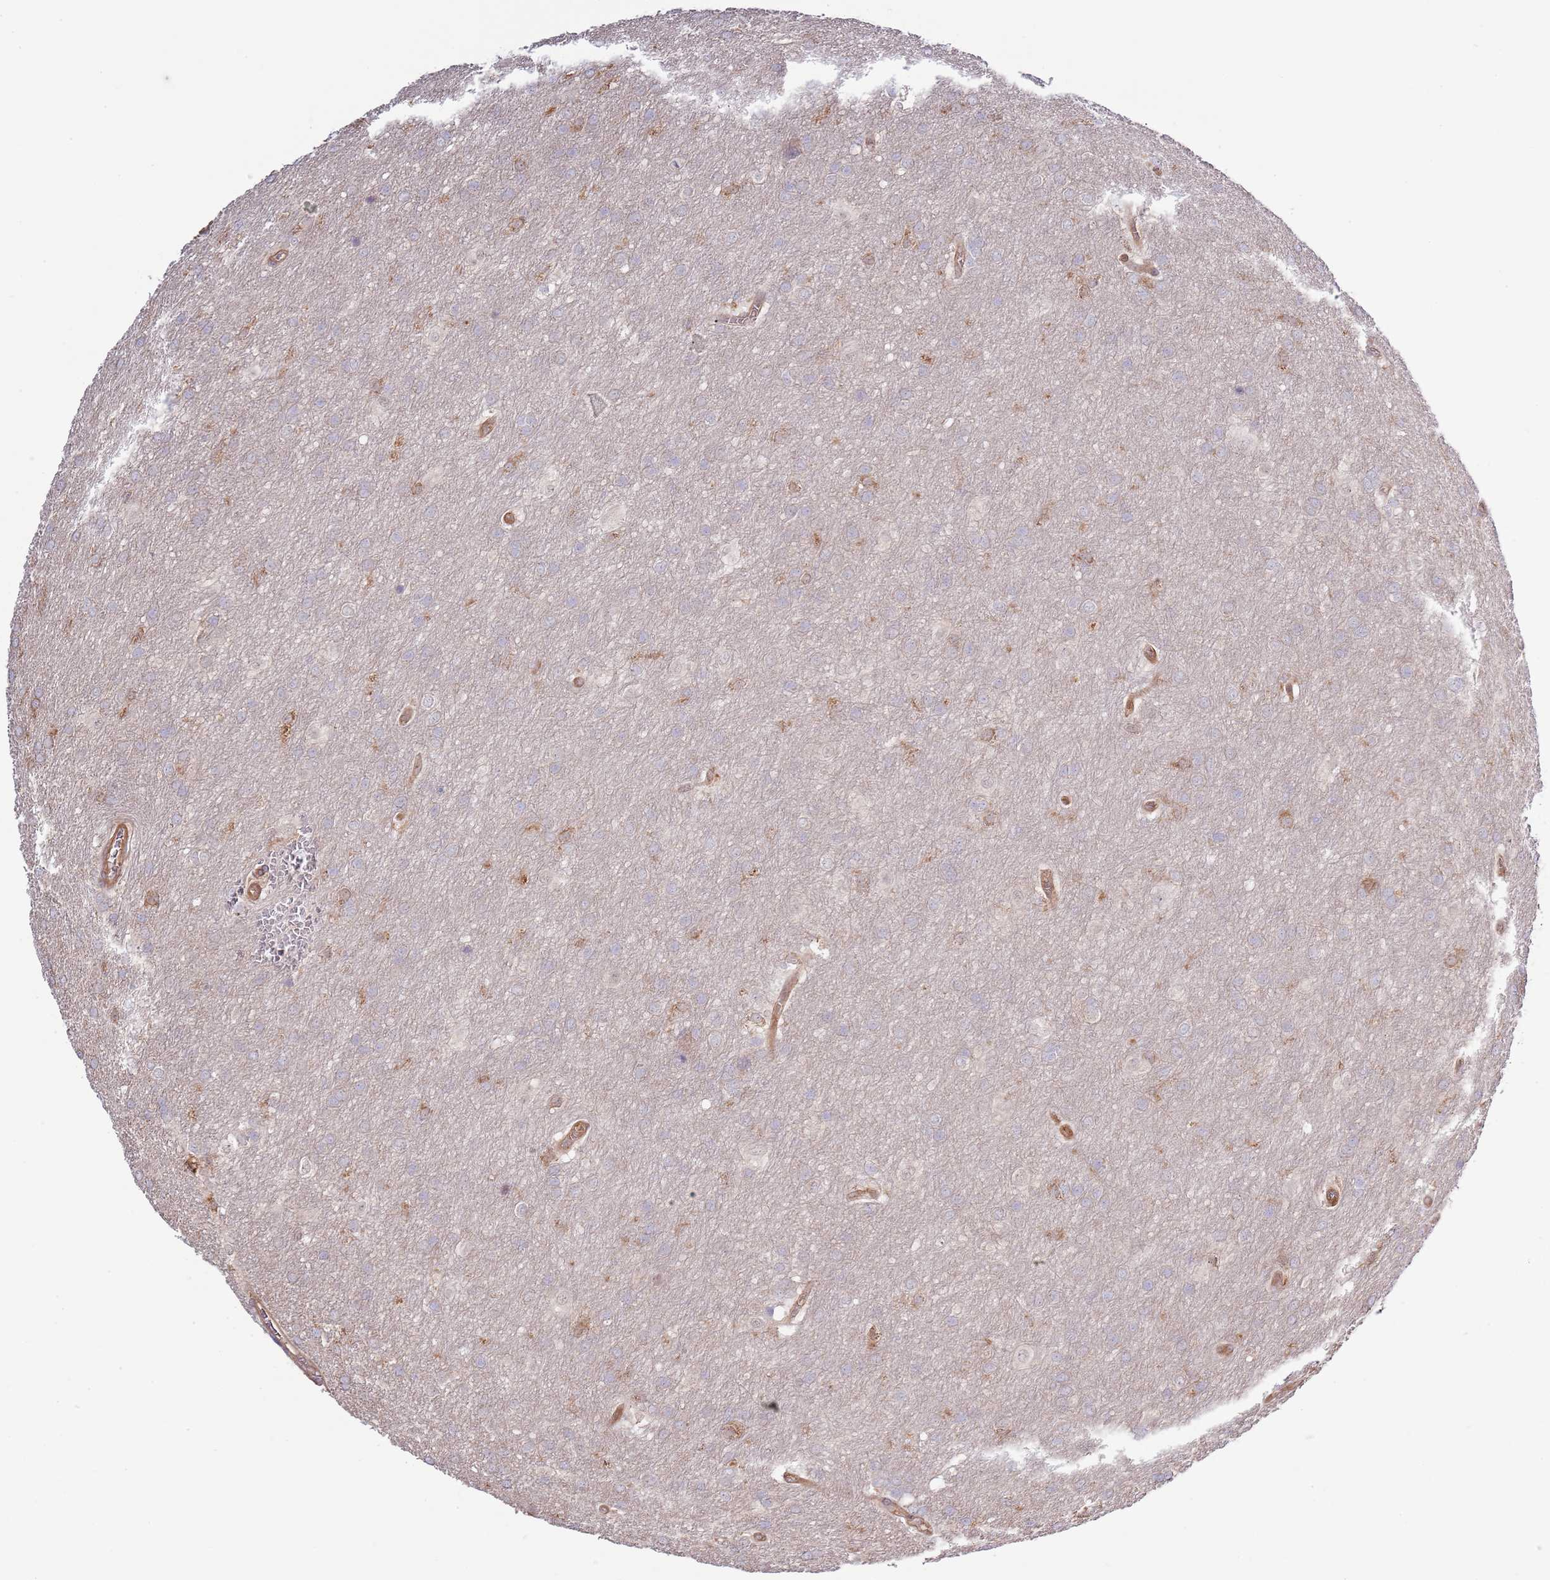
{"staining": {"intensity": "negative", "quantity": "none", "location": "none"}, "tissue": "glioma", "cell_type": "Tumor cells", "image_type": "cancer", "snomed": [{"axis": "morphology", "description": "Glioma, malignant, Low grade"}, {"axis": "topography", "description": "Brain"}], "caption": "Immunohistochemistry of human malignant glioma (low-grade) displays no staining in tumor cells. (Stains: DAB (3,3'-diaminobenzidine) IHC with hematoxylin counter stain, Microscopy: brightfield microscopy at high magnification).", "gene": "LPIN2", "patient": {"sex": "male", "age": 66}}